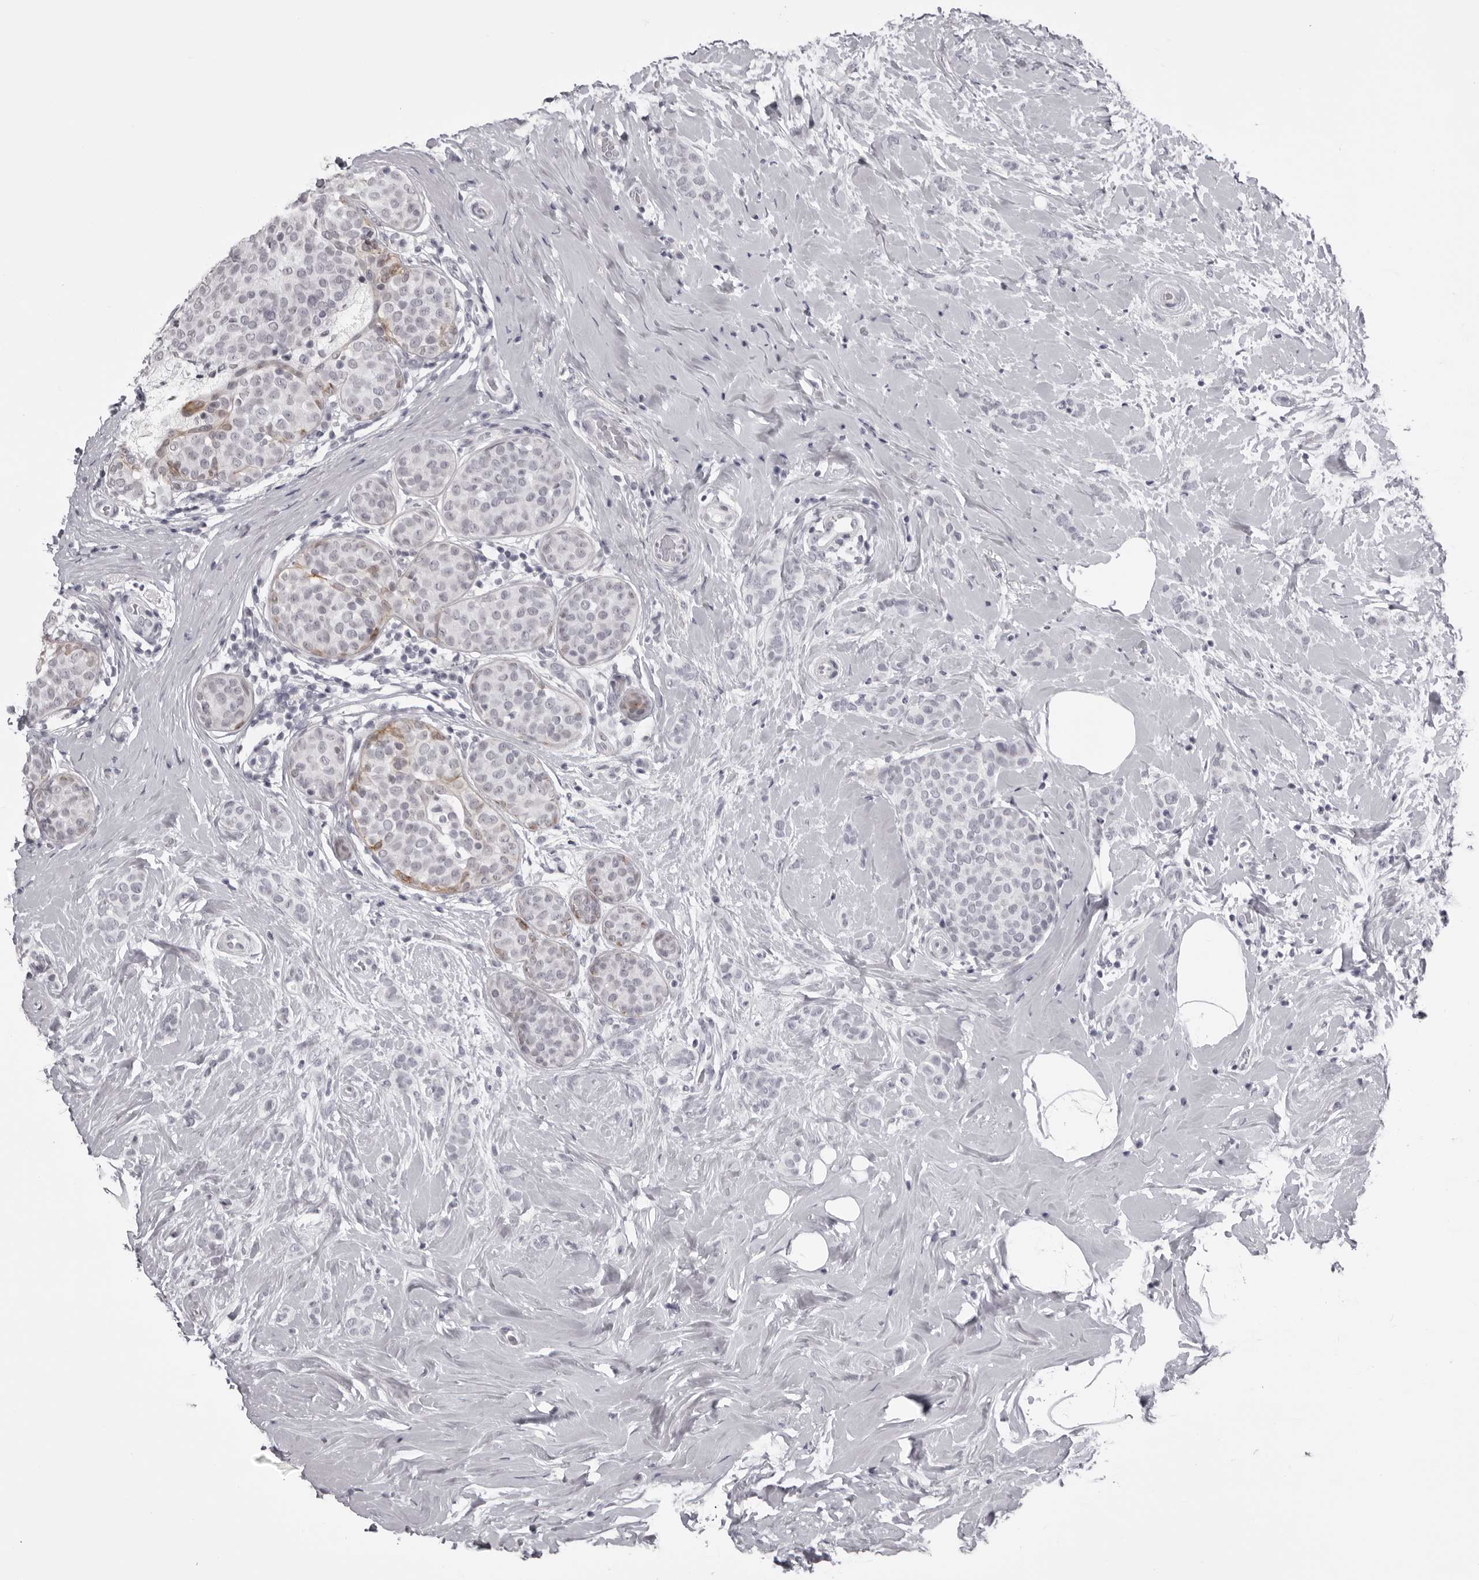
{"staining": {"intensity": "negative", "quantity": "none", "location": "none"}, "tissue": "breast cancer", "cell_type": "Tumor cells", "image_type": "cancer", "snomed": [{"axis": "morphology", "description": "Lobular carcinoma, in situ"}, {"axis": "morphology", "description": "Lobular carcinoma"}, {"axis": "topography", "description": "Breast"}], "caption": "The IHC histopathology image has no significant staining in tumor cells of breast cancer tissue. Brightfield microscopy of immunohistochemistry stained with DAB (brown) and hematoxylin (blue), captured at high magnification.", "gene": "NUDT18", "patient": {"sex": "female", "age": 41}}